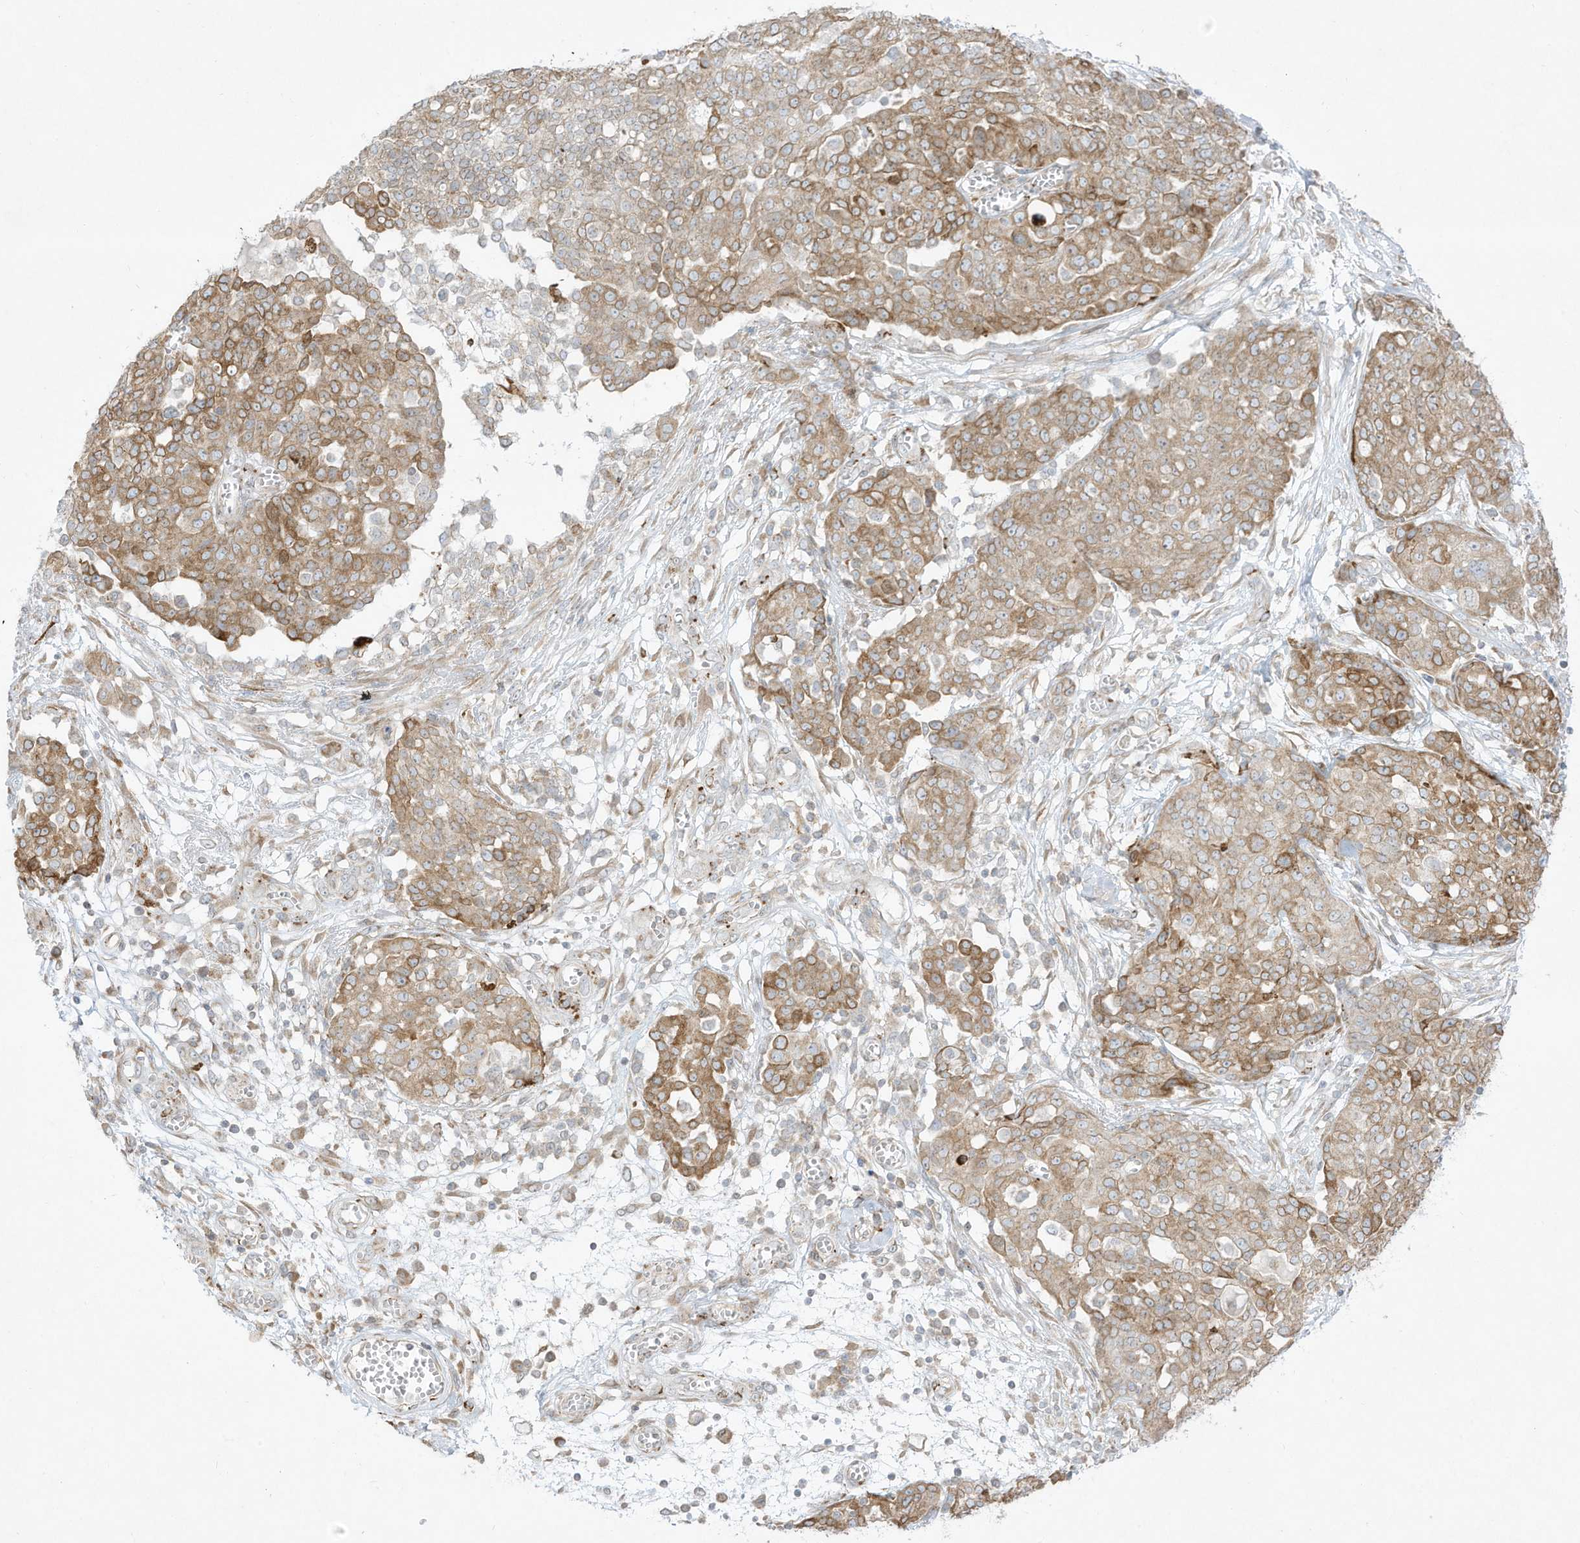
{"staining": {"intensity": "moderate", "quantity": "25%-75%", "location": "cytoplasmic/membranous"}, "tissue": "ovarian cancer", "cell_type": "Tumor cells", "image_type": "cancer", "snomed": [{"axis": "morphology", "description": "Cystadenocarcinoma, serous, NOS"}, {"axis": "topography", "description": "Soft tissue"}, {"axis": "topography", "description": "Ovary"}], "caption": "Ovarian serous cystadenocarcinoma tissue displays moderate cytoplasmic/membranous expression in approximately 25%-75% of tumor cells, visualized by immunohistochemistry.", "gene": "PTK6", "patient": {"sex": "female", "age": 57}}